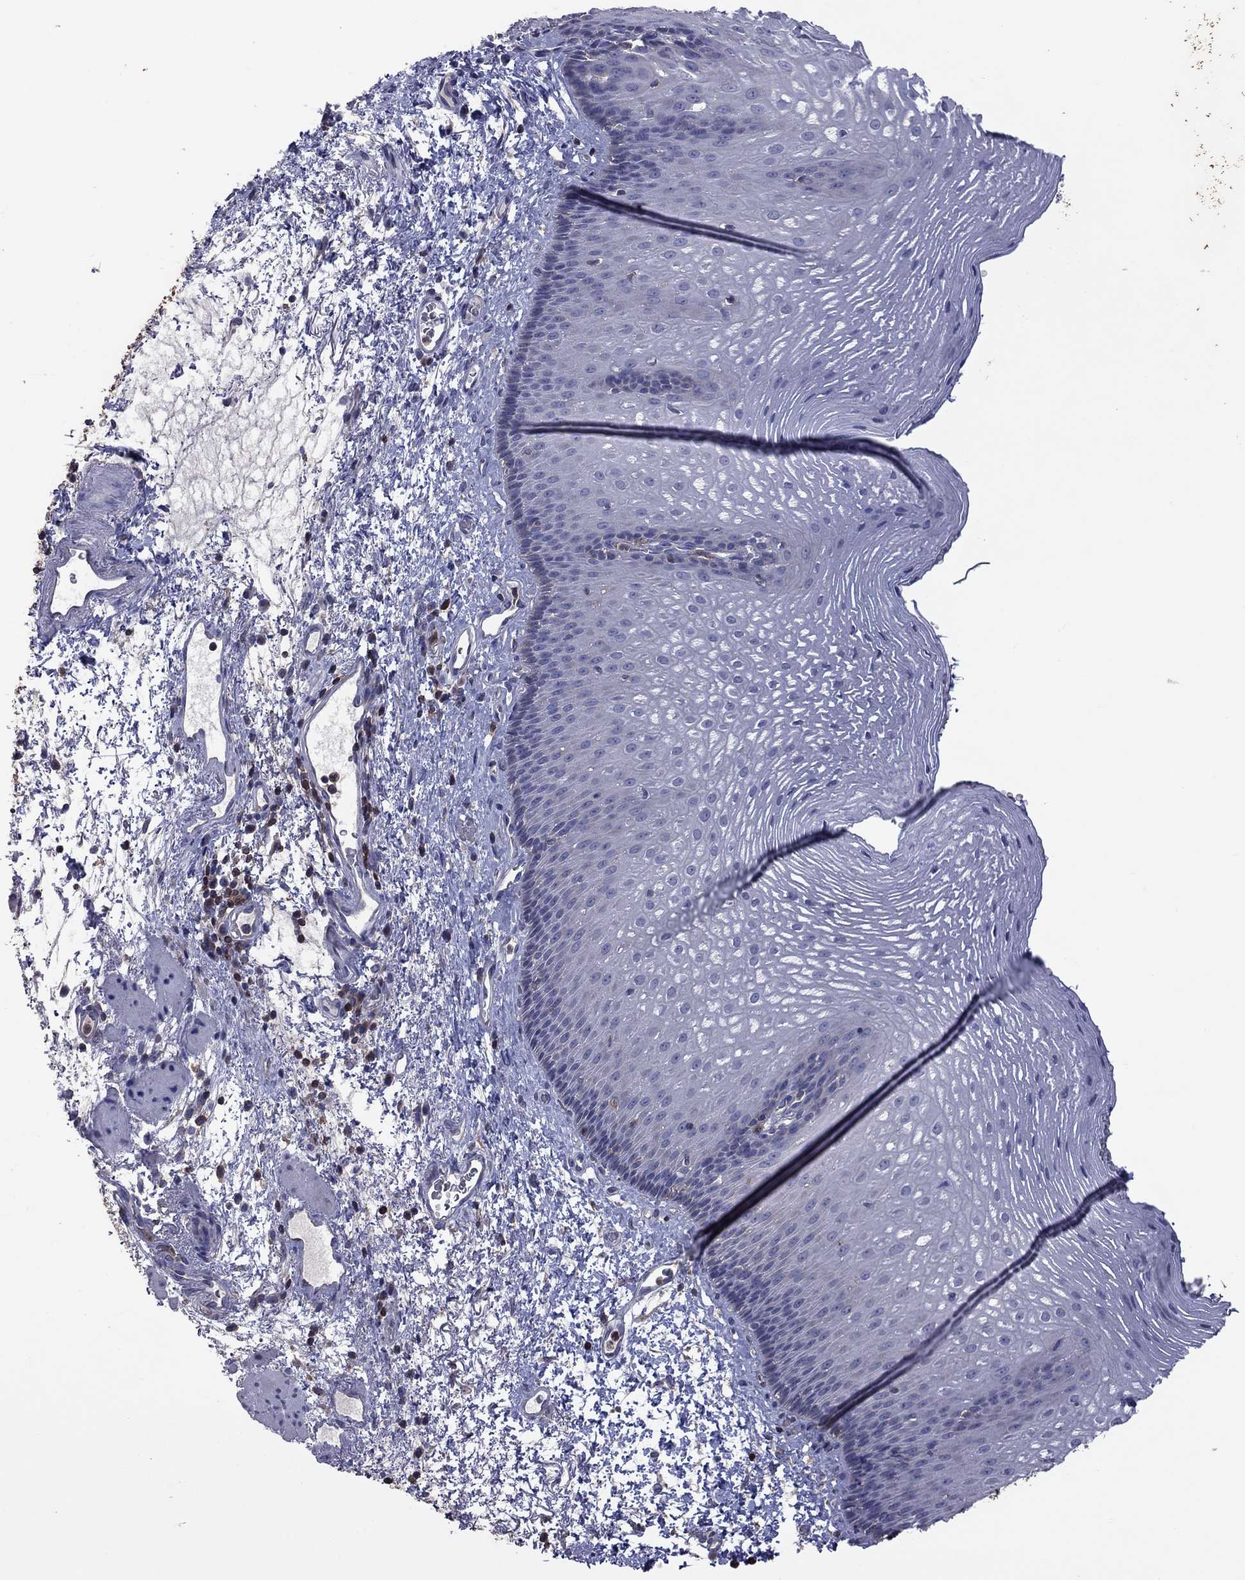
{"staining": {"intensity": "negative", "quantity": "none", "location": "none"}, "tissue": "esophagus", "cell_type": "Squamous epithelial cells", "image_type": "normal", "snomed": [{"axis": "morphology", "description": "Normal tissue, NOS"}, {"axis": "topography", "description": "Esophagus"}], "caption": "Immunohistochemical staining of benign human esophagus reveals no significant staining in squamous epithelial cells.", "gene": "ENSG00000288520", "patient": {"sex": "male", "age": 76}}